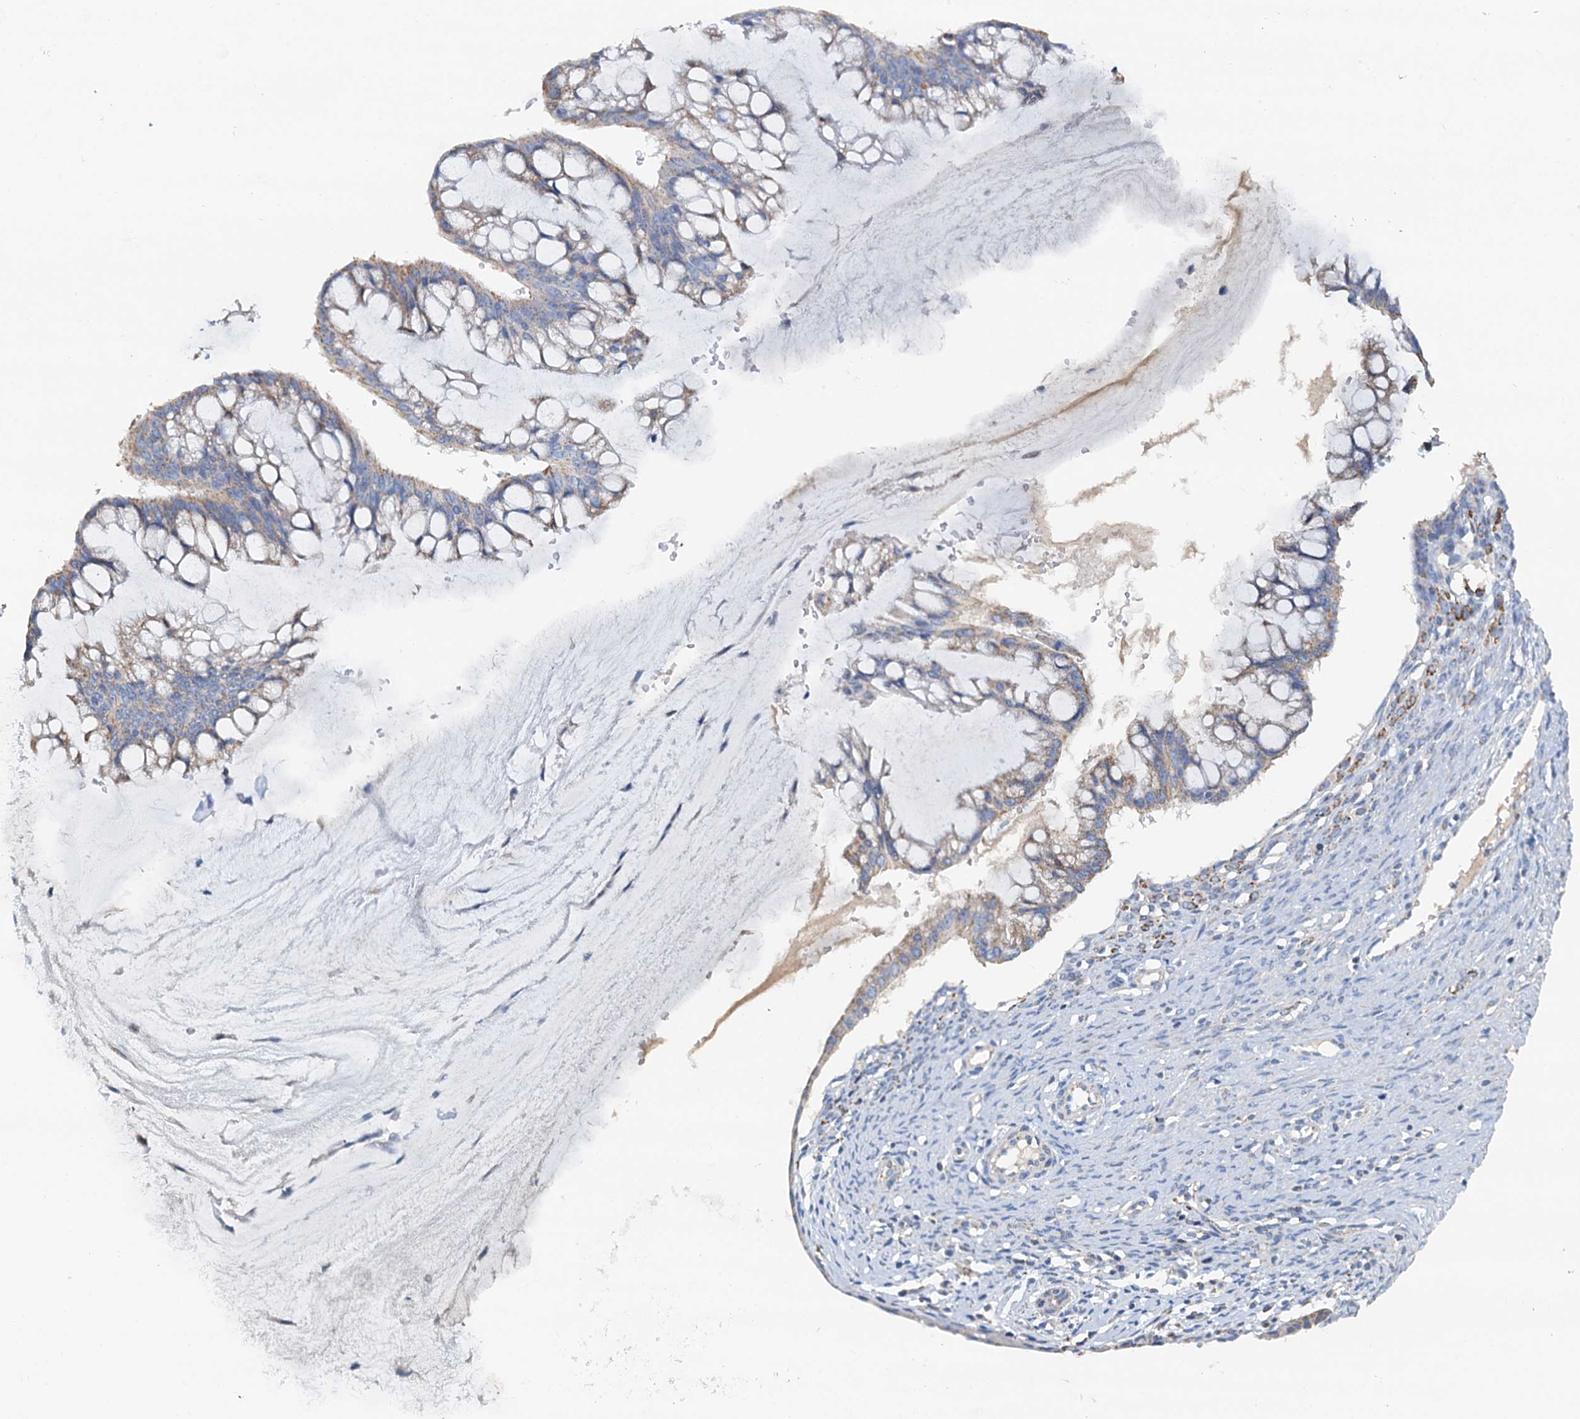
{"staining": {"intensity": "weak", "quantity": "25%-75%", "location": "cytoplasmic/membranous"}, "tissue": "ovarian cancer", "cell_type": "Tumor cells", "image_type": "cancer", "snomed": [{"axis": "morphology", "description": "Cystadenocarcinoma, mucinous, NOS"}, {"axis": "topography", "description": "Ovary"}], "caption": "Ovarian cancer (mucinous cystadenocarcinoma) stained with a brown dye displays weak cytoplasmic/membranous positive expression in approximately 25%-75% of tumor cells.", "gene": "POC1A", "patient": {"sex": "female", "age": 73}}